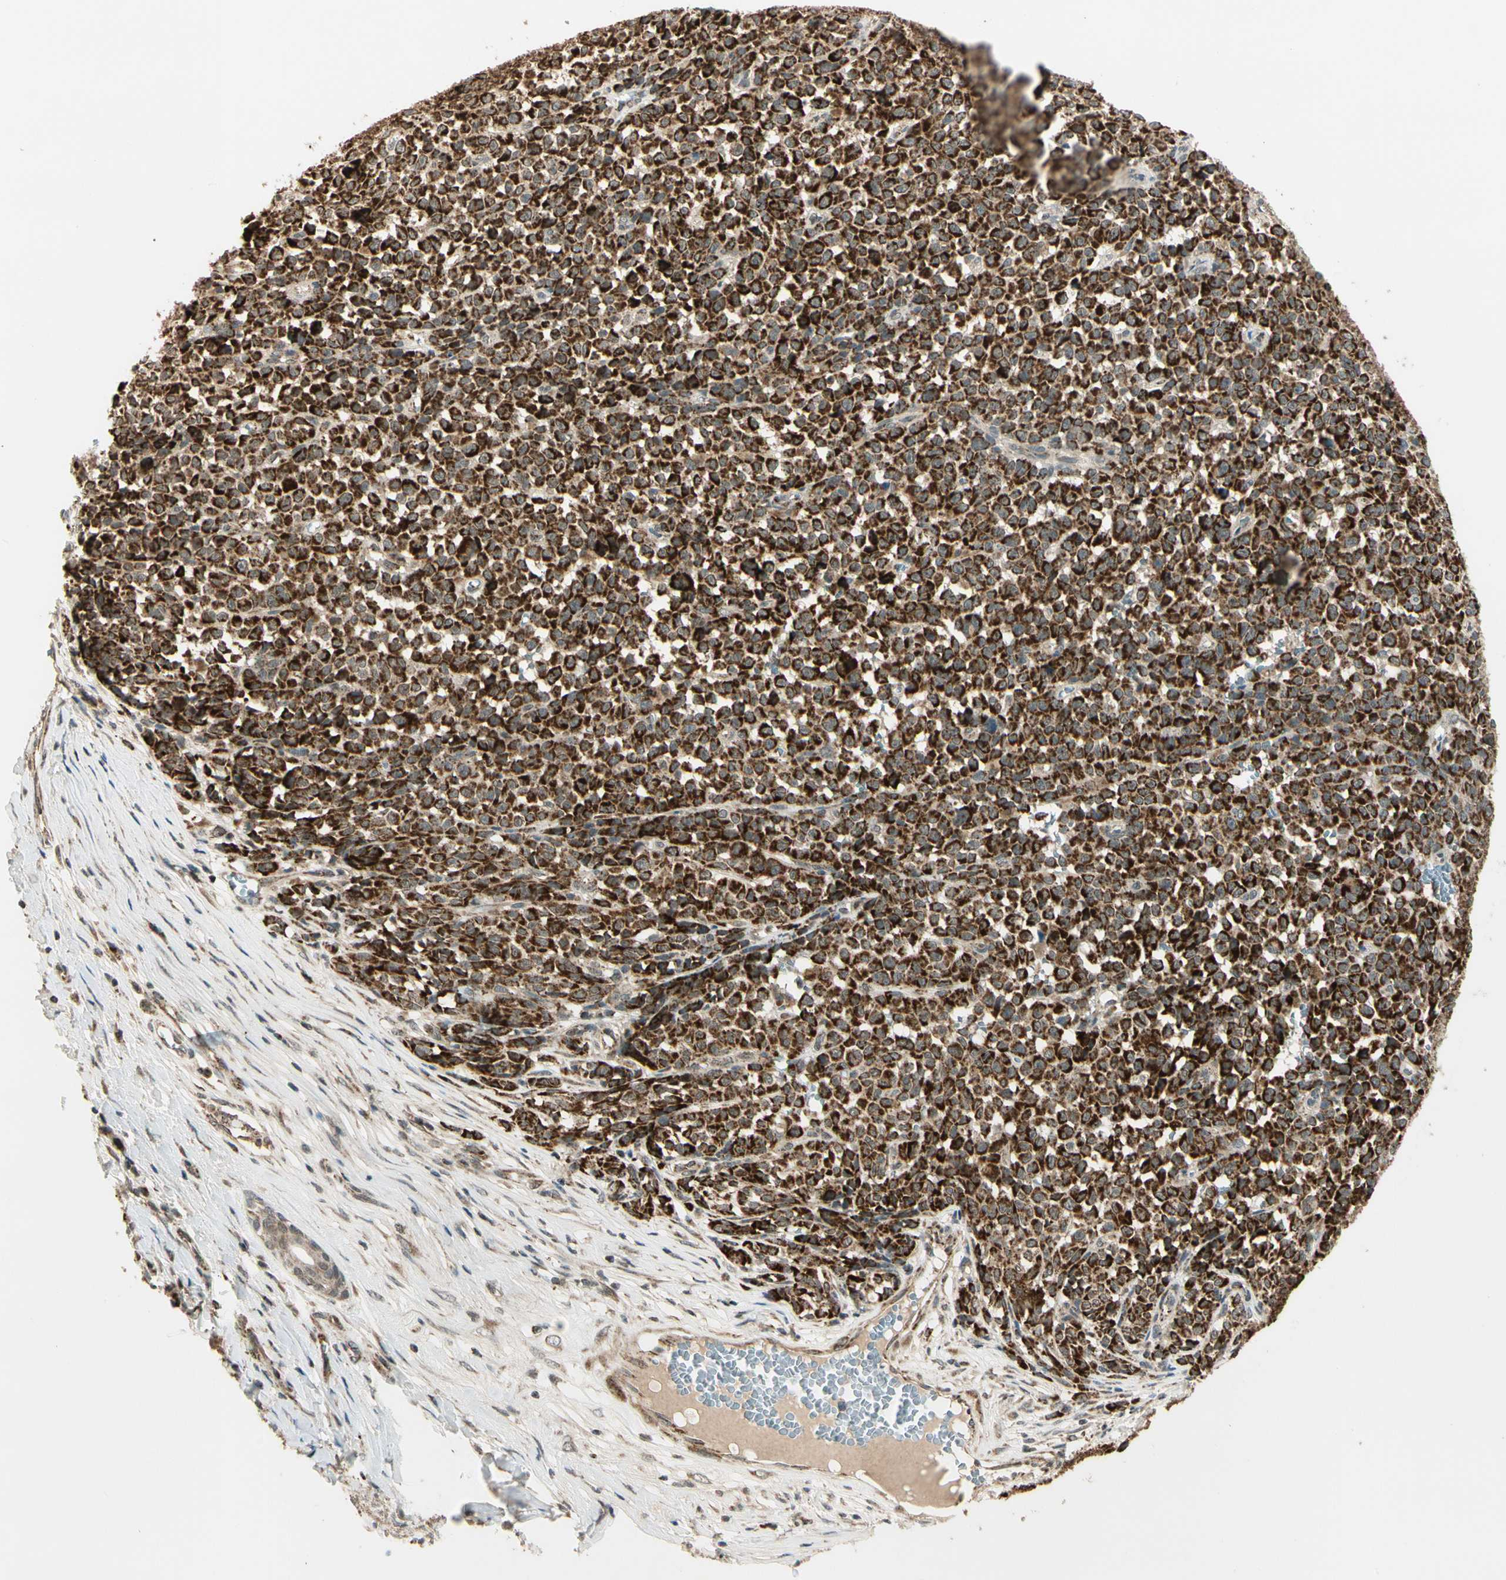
{"staining": {"intensity": "strong", "quantity": ">75%", "location": "cytoplasmic/membranous"}, "tissue": "melanoma", "cell_type": "Tumor cells", "image_type": "cancer", "snomed": [{"axis": "morphology", "description": "Malignant melanoma, NOS"}, {"axis": "topography", "description": "Skin"}], "caption": "The image displays immunohistochemical staining of melanoma. There is strong cytoplasmic/membranous positivity is identified in approximately >75% of tumor cells. (DAB IHC, brown staining for protein, blue staining for nuclei).", "gene": "KHDC4", "patient": {"sex": "female", "age": 82}}